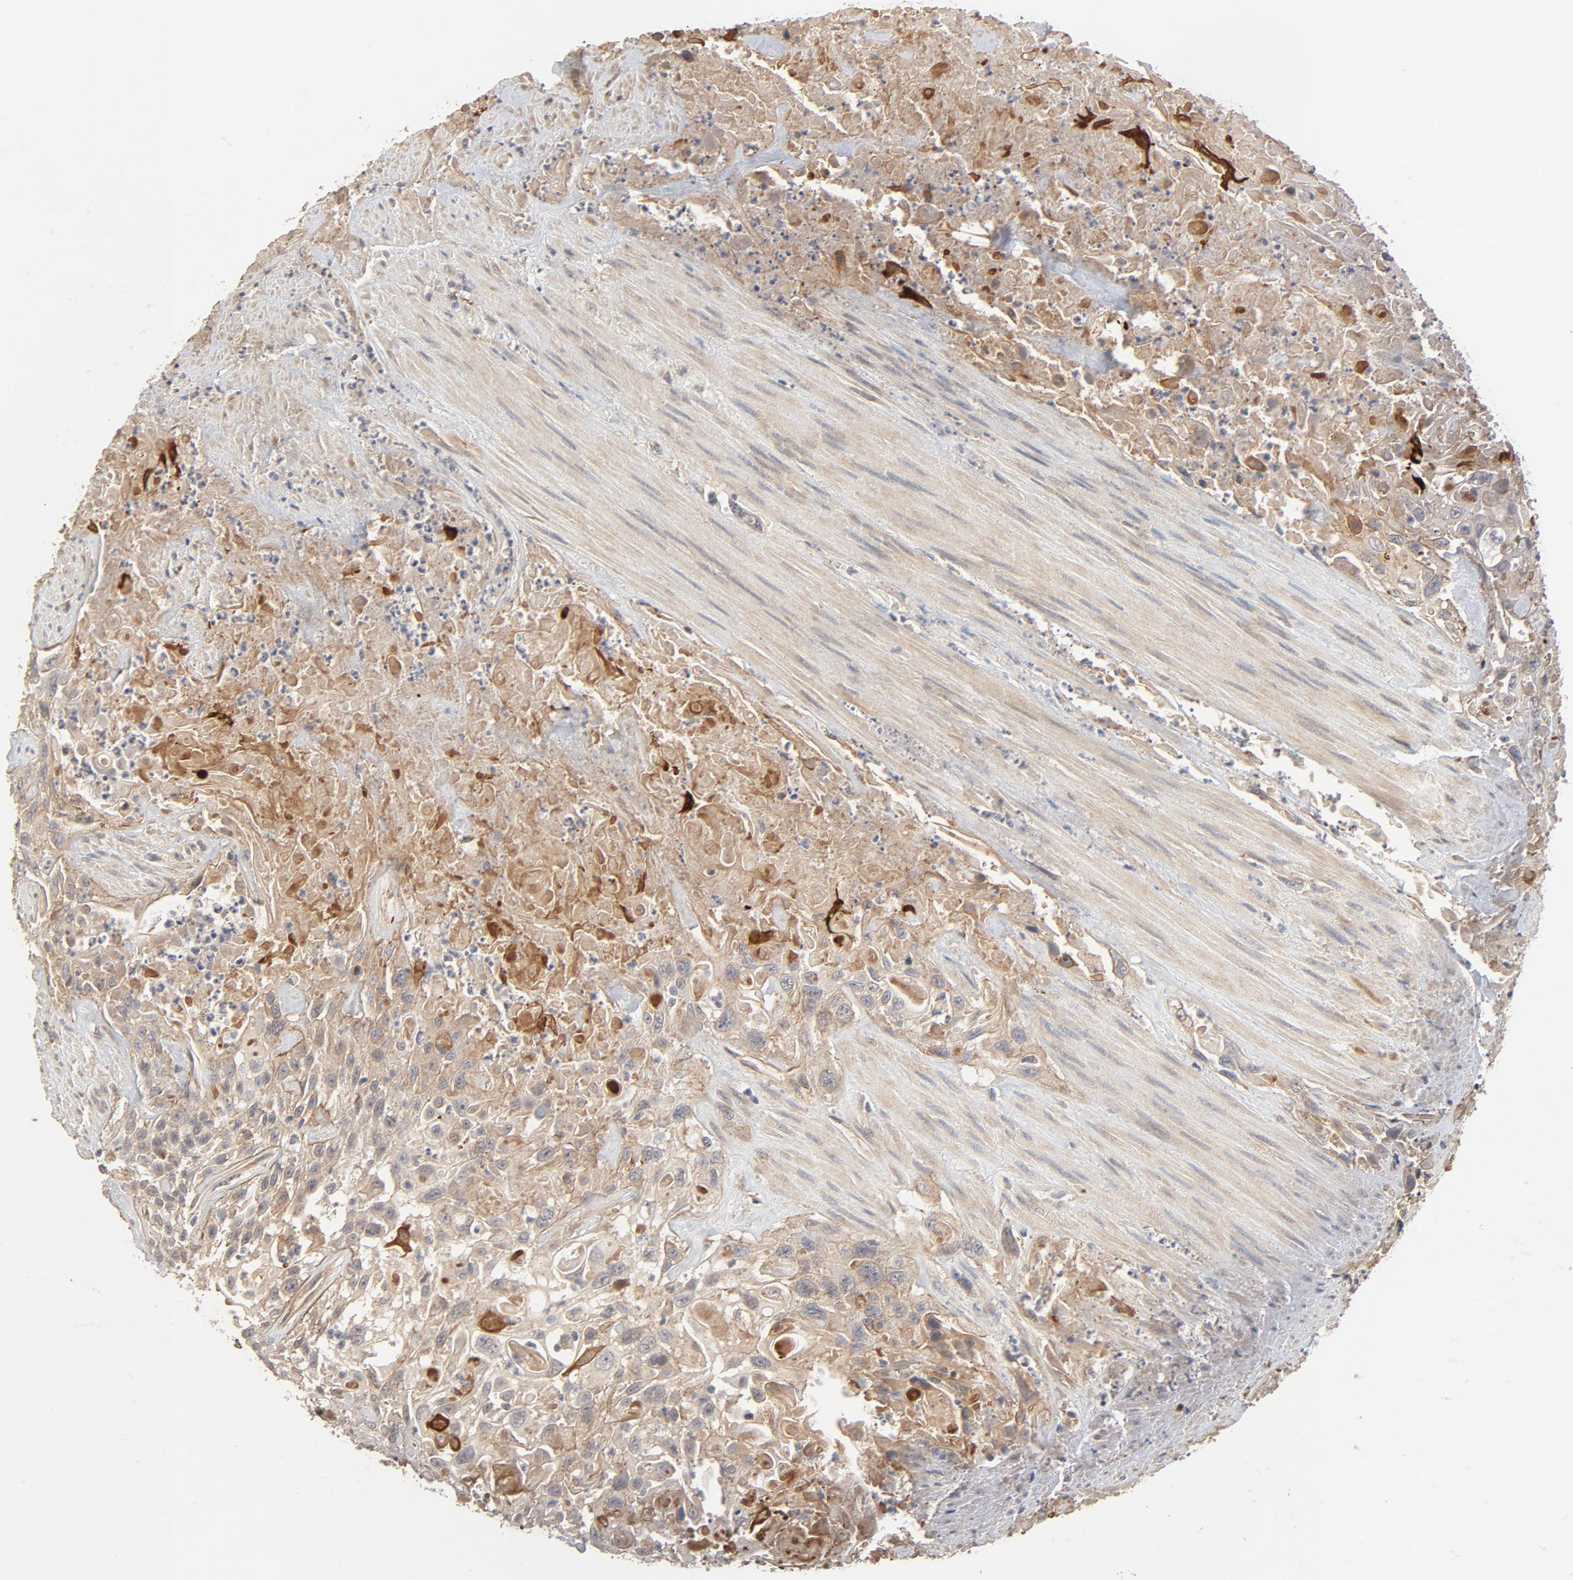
{"staining": {"intensity": "moderate", "quantity": ">75%", "location": "cytoplasmic/membranous"}, "tissue": "urothelial cancer", "cell_type": "Tumor cells", "image_type": "cancer", "snomed": [{"axis": "morphology", "description": "Urothelial carcinoma, High grade"}, {"axis": "topography", "description": "Urinary bladder"}], "caption": "Human urothelial cancer stained with a protein marker shows moderate staining in tumor cells.", "gene": "IL3RA", "patient": {"sex": "female", "age": 84}}